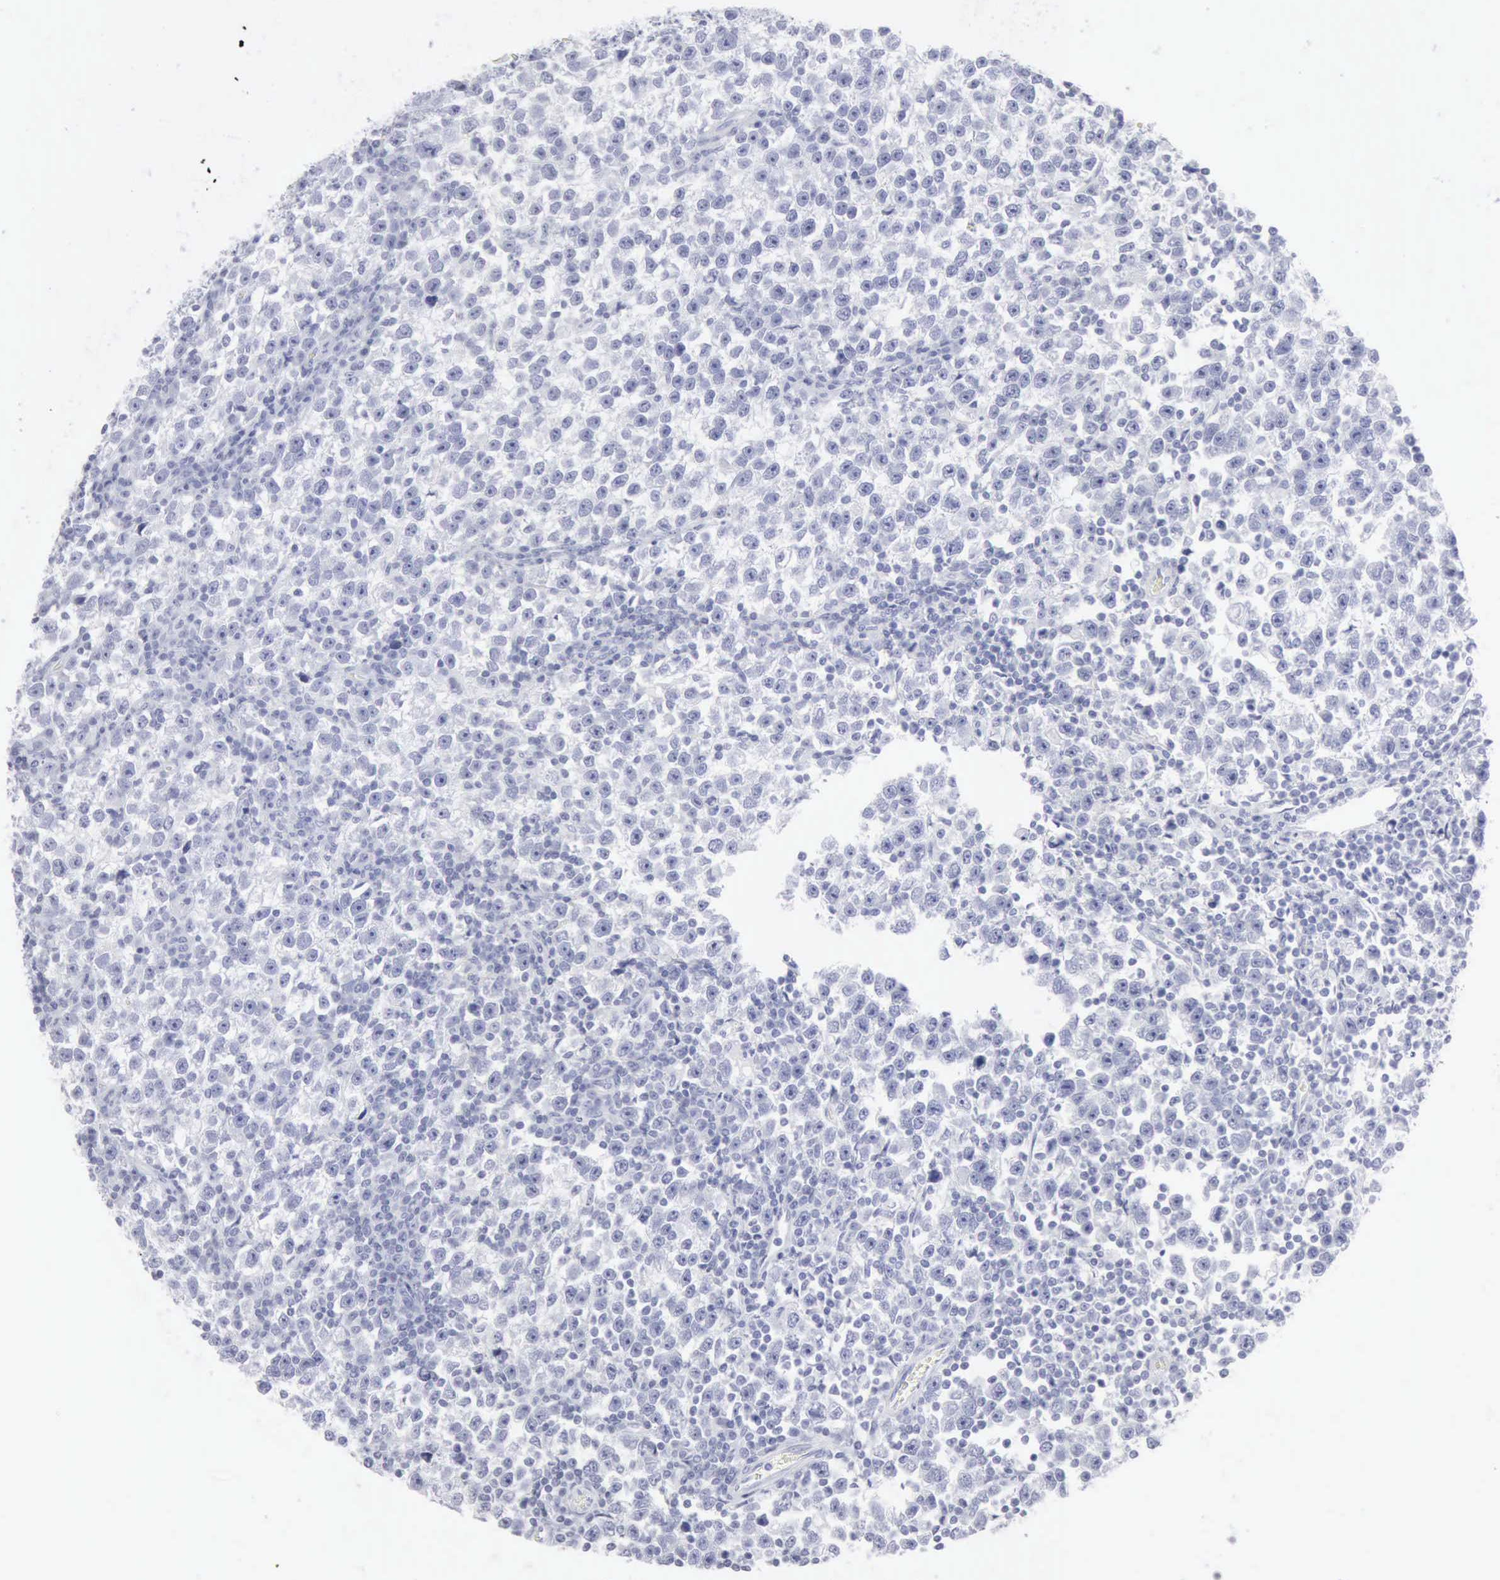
{"staining": {"intensity": "negative", "quantity": "none", "location": "none"}, "tissue": "testis cancer", "cell_type": "Tumor cells", "image_type": "cancer", "snomed": [{"axis": "morphology", "description": "Seminoma, NOS"}, {"axis": "topography", "description": "Testis"}], "caption": "Immunohistochemistry of human seminoma (testis) demonstrates no expression in tumor cells. The staining is performed using DAB brown chromogen with nuclei counter-stained in using hematoxylin.", "gene": "CMA1", "patient": {"sex": "male", "age": 43}}